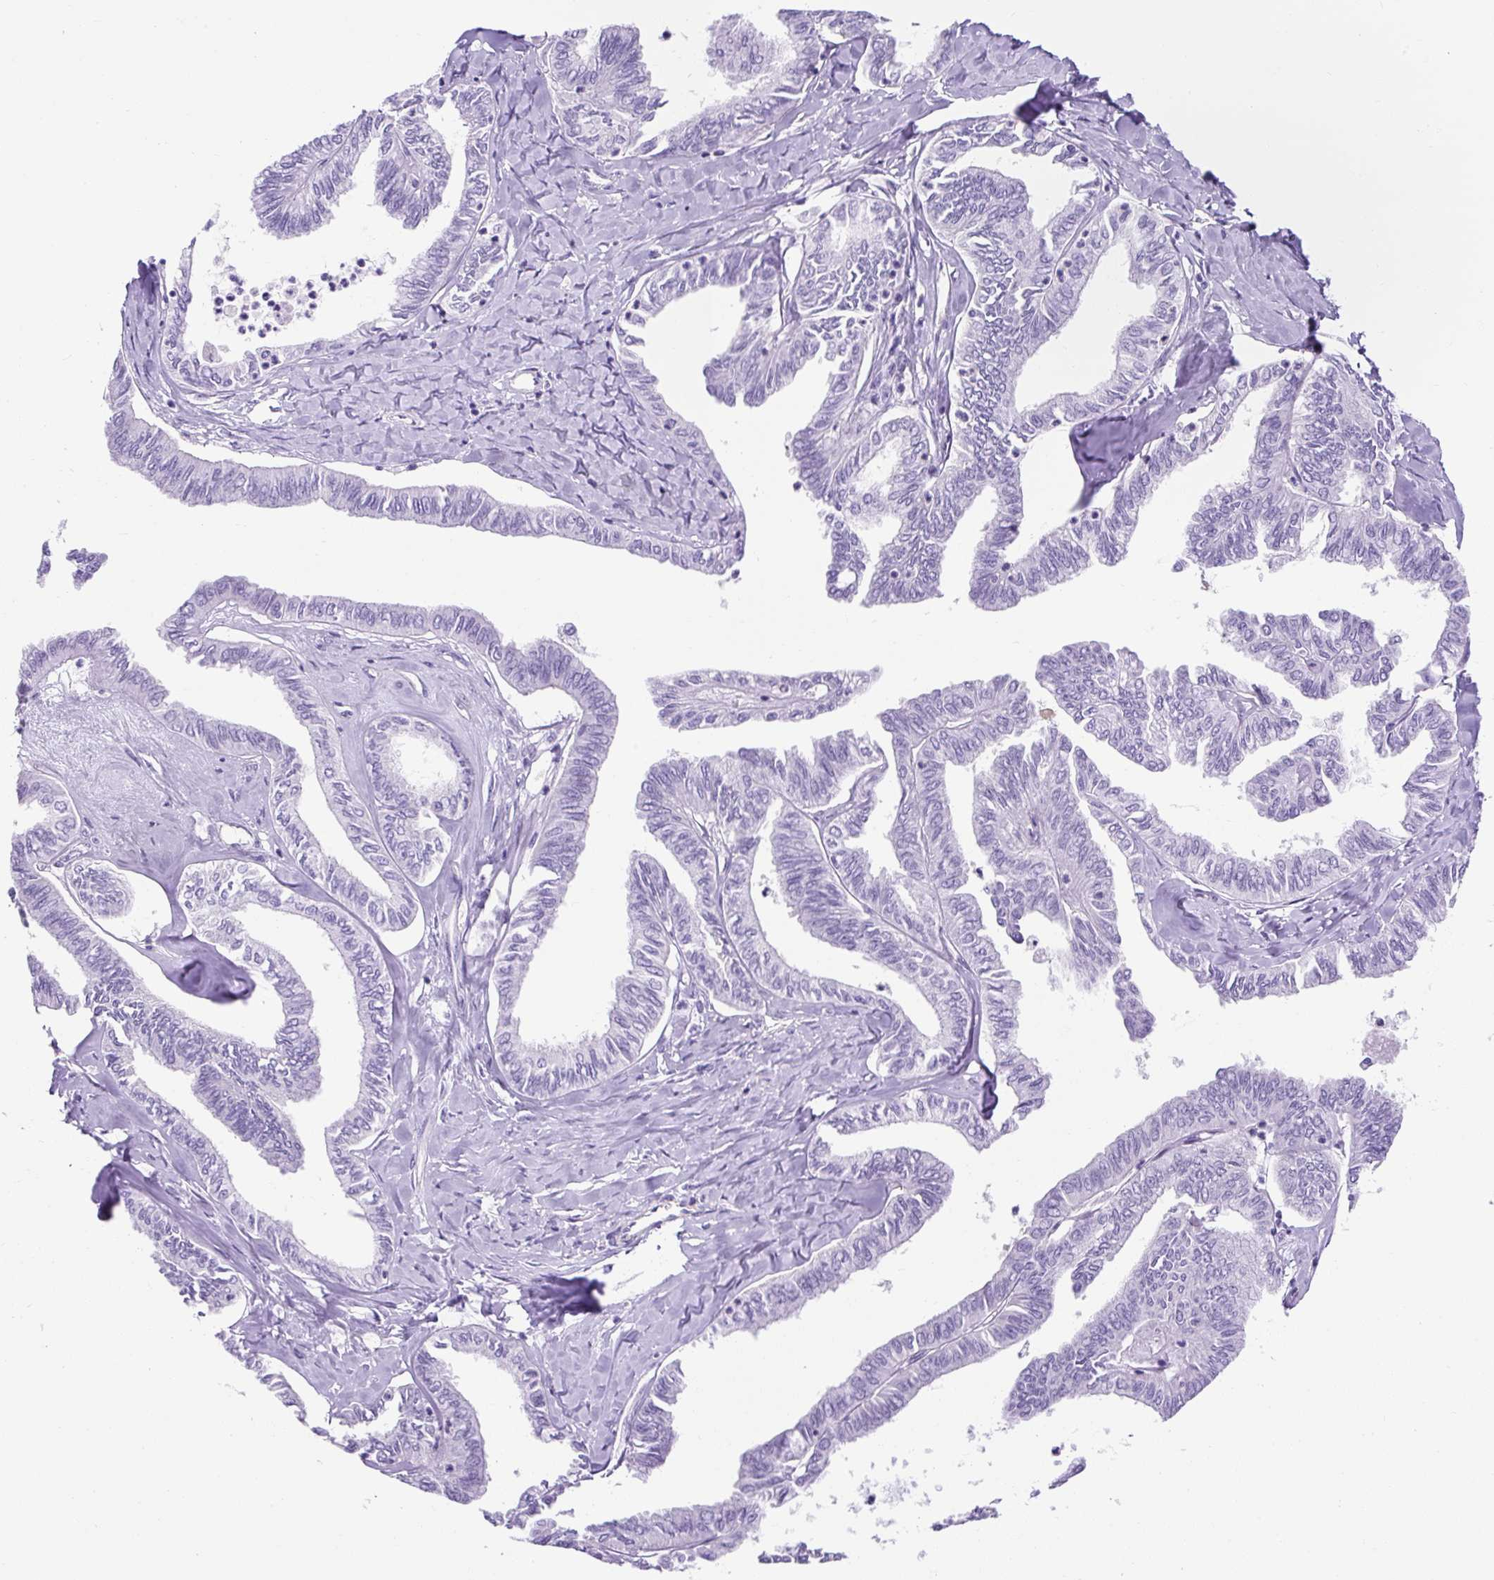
{"staining": {"intensity": "negative", "quantity": "none", "location": "none"}, "tissue": "ovarian cancer", "cell_type": "Tumor cells", "image_type": "cancer", "snomed": [{"axis": "morphology", "description": "Carcinoma, endometroid"}, {"axis": "topography", "description": "Ovary"}], "caption": "The immunohistochemistry histopathology image has no significant positivity in tumor cells of ovarian endometroid carcinoma tissue.", "gene": "KRT12", "patient": {"sex": "female", "age": 70}}